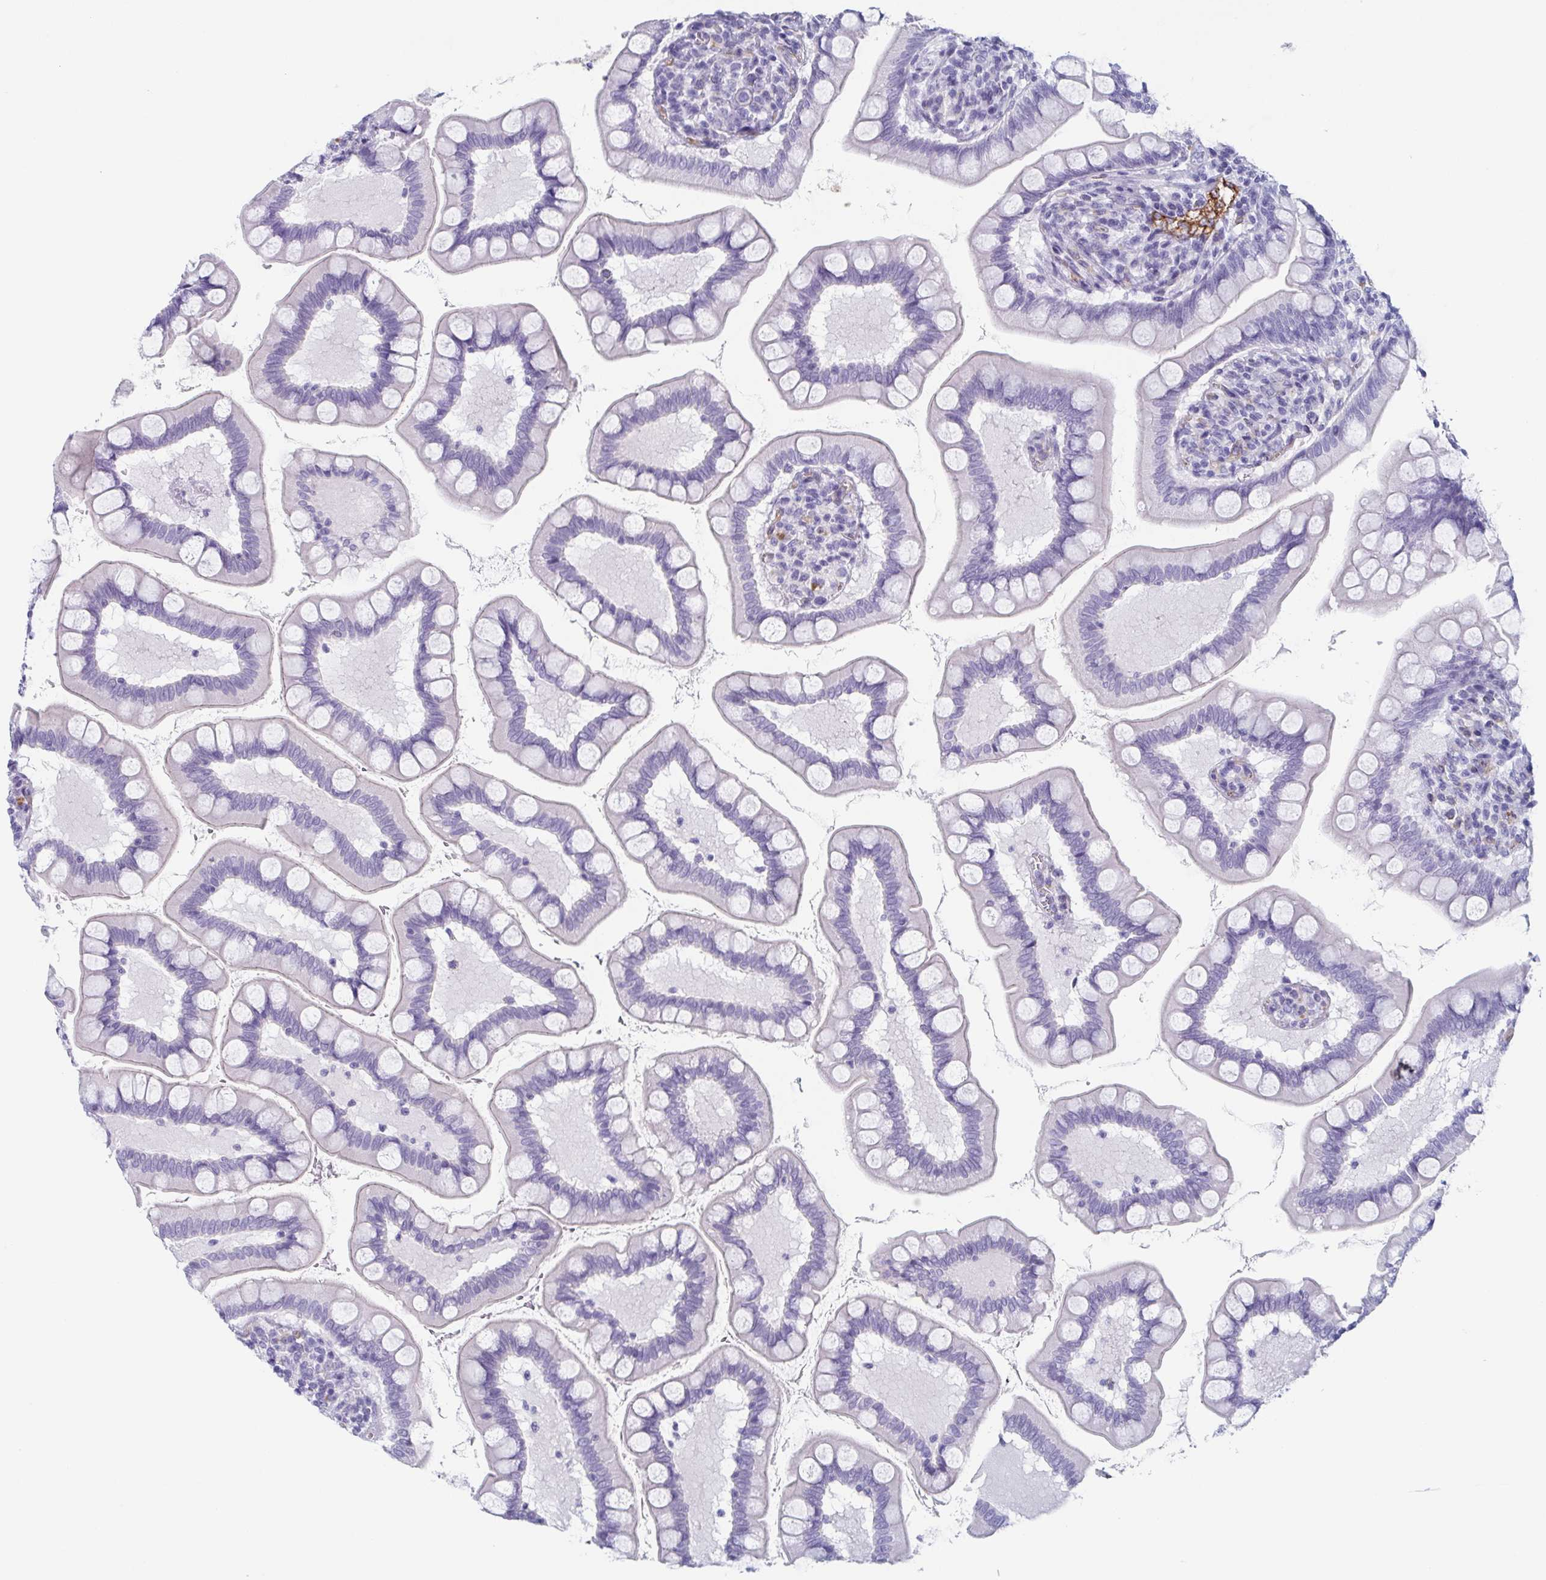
{"staining": {"intensity": "strong", "quantity": "<25%", "location": "cytoplasmic/membranous"}, "tissue": "small intestine", "cell_type": "Glandular cells", "image_type": "normal", "snomed": [{"axis": "morphology", "description": "Normal tissue, NOS"}, {"axis": "topography", "description": "Small intestine"}], "caption": "This image reveals immunohistochemistry staining of unremarkable human small intestine, with medium strong cytoplasmic/membranous staining in about <25% of glandular cells.", "gene": "LYRM2", "patient": {"sex": "female", "age": 56}}